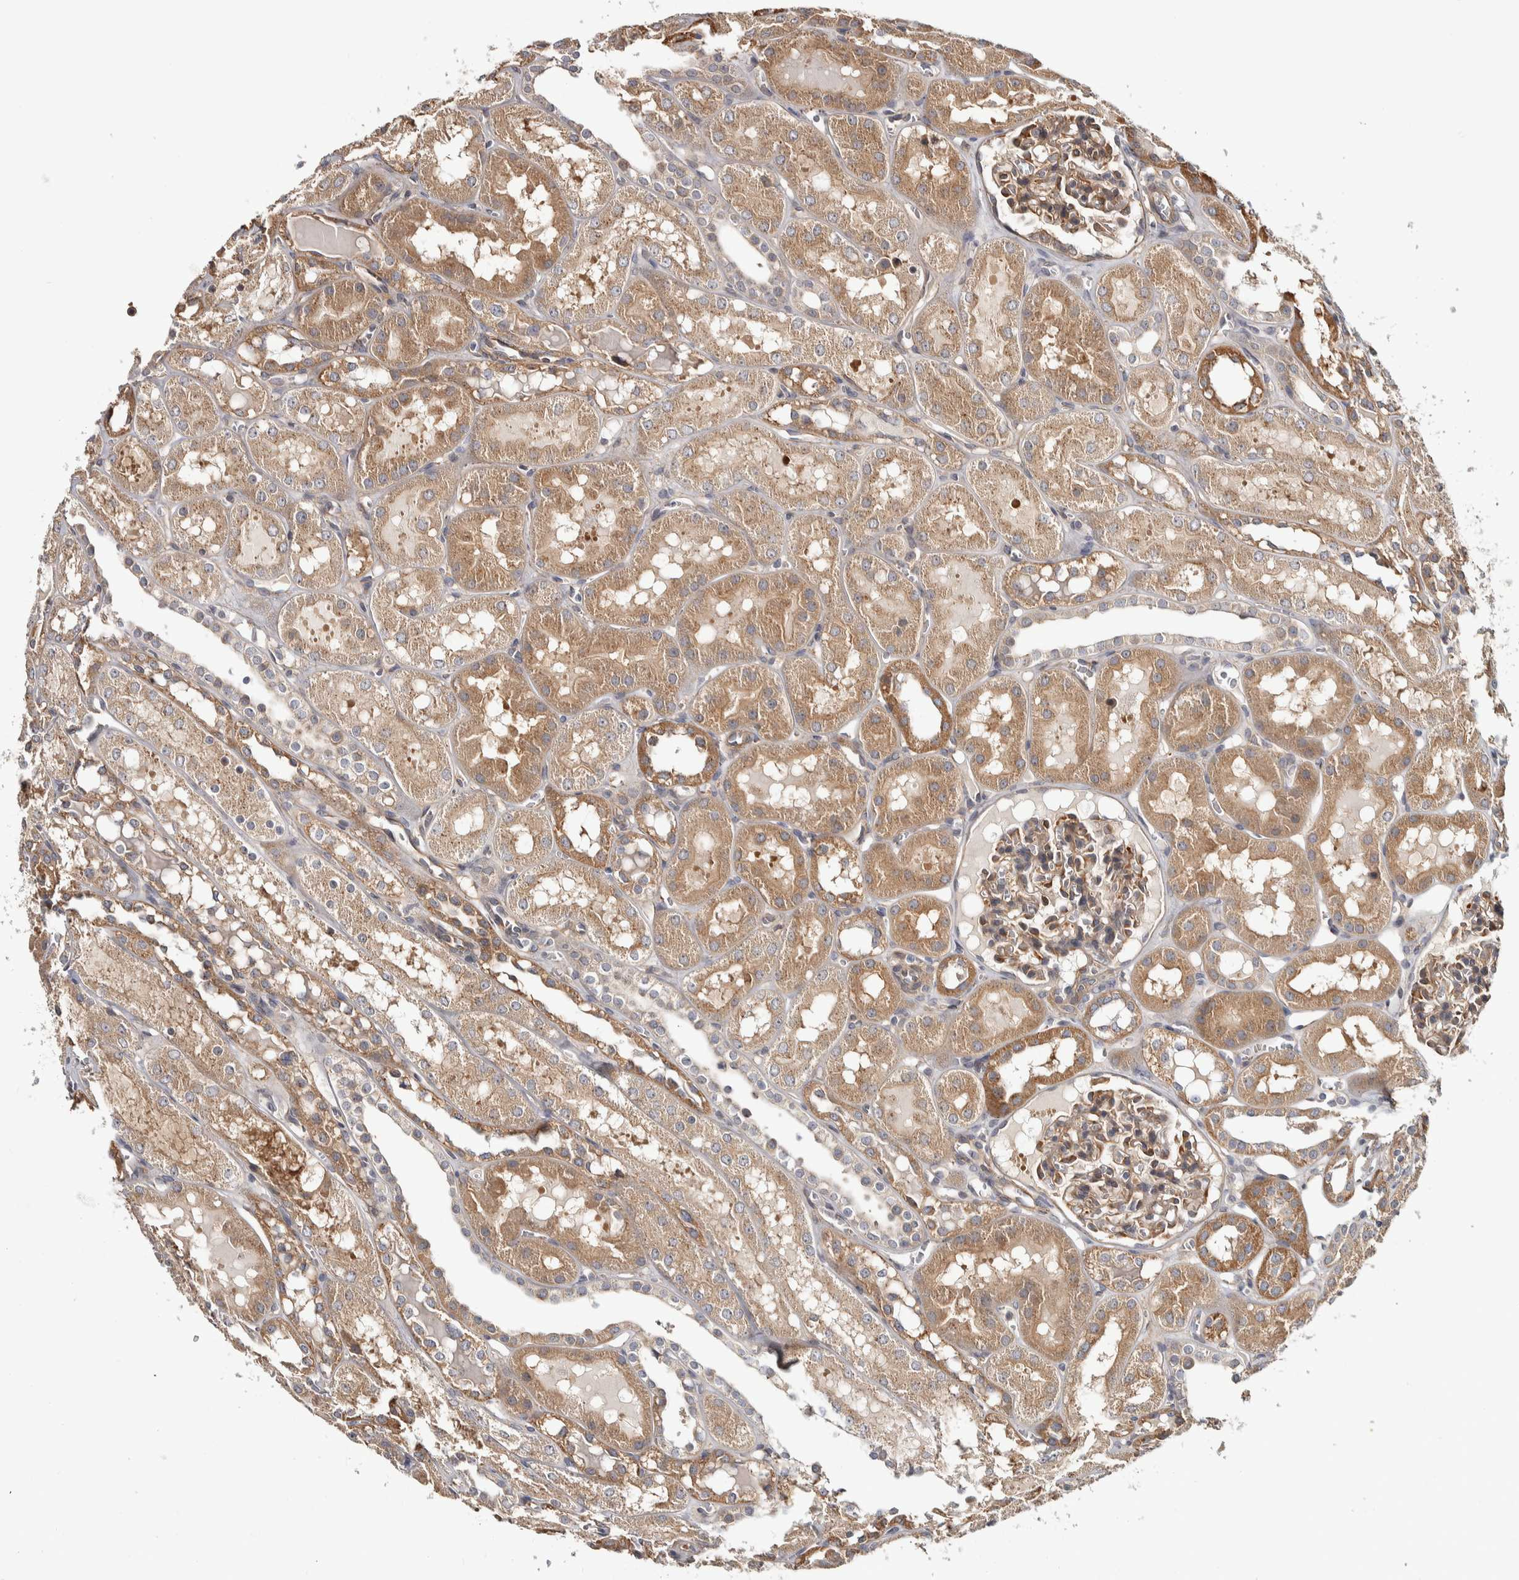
{"staining": {"intensity": "moderate", "quantity": ">75%", "location": "cytoplasmic/membranous"}, "tissue": "kidney", "cell_type": "Cells in glomeruli", "image_type": "normal", "snomed": [{"axis": "morphology", "description": "Normal tissue, NOS"}, {"axis": "topography", "description": "Kidney"}, {"axis": "topography", "description": "Urinary bladder"}], "caption": "Protein positivity by immunohistochemistry shows moderate cytoplasmic/membranous staining in approximately >75% of cells in glomeruli in unremarkable kidney. Using DAB (3,3'-diaminobenzidine) (brown) and hematoxylin (blue) stains, captured at high magnification using brightfield microscopy.", "gene": "CHMP4C", "patient": {"sex": "male", "age": 16}}